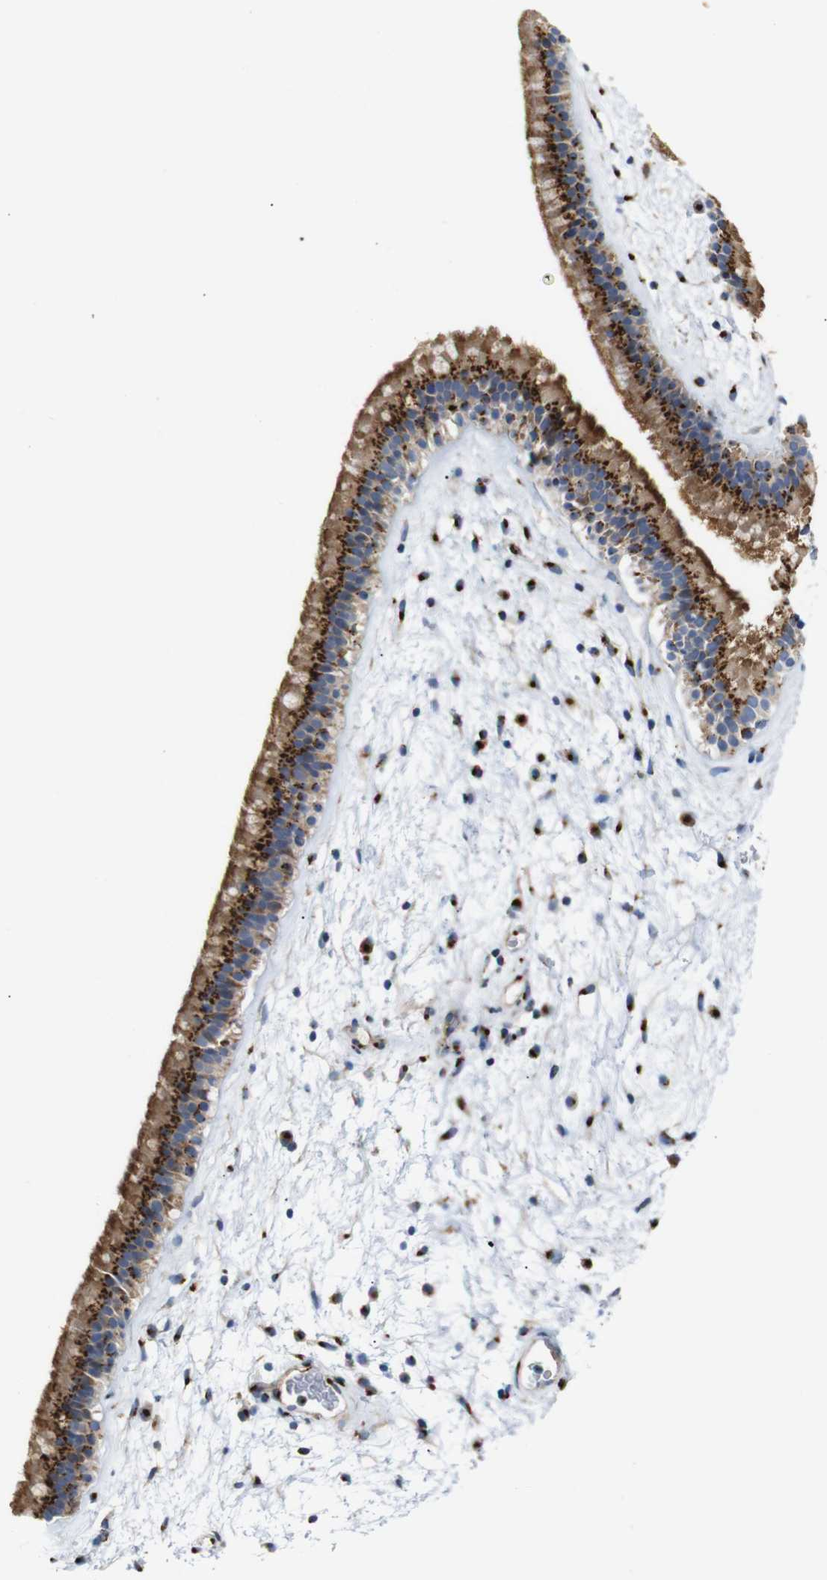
{"staining": {"intensity": "strong", "quantity": ">75%", "location": "cytoplasmic/membranous"}, "tissue": "nasopharynx", "cell_type": "Respiratory epithelial cells", "image_type": "normal", "snomed": [{"axis": "morphology", "description": "Normal tissue, NOS"}, {"axis": "morphology", "description": "Inflammation, NOS"}, {"axis": "topography", "description": "Nasopharynx"}], "caption": "Immunohistochemical staining of normal human nasopharynx shows strong cytoplasmic/membranous protein positivity in about >75% of respiratory epithelial cells.", "gene": "TGOLN2", "patient": {"sex": "male", "age": 48}}